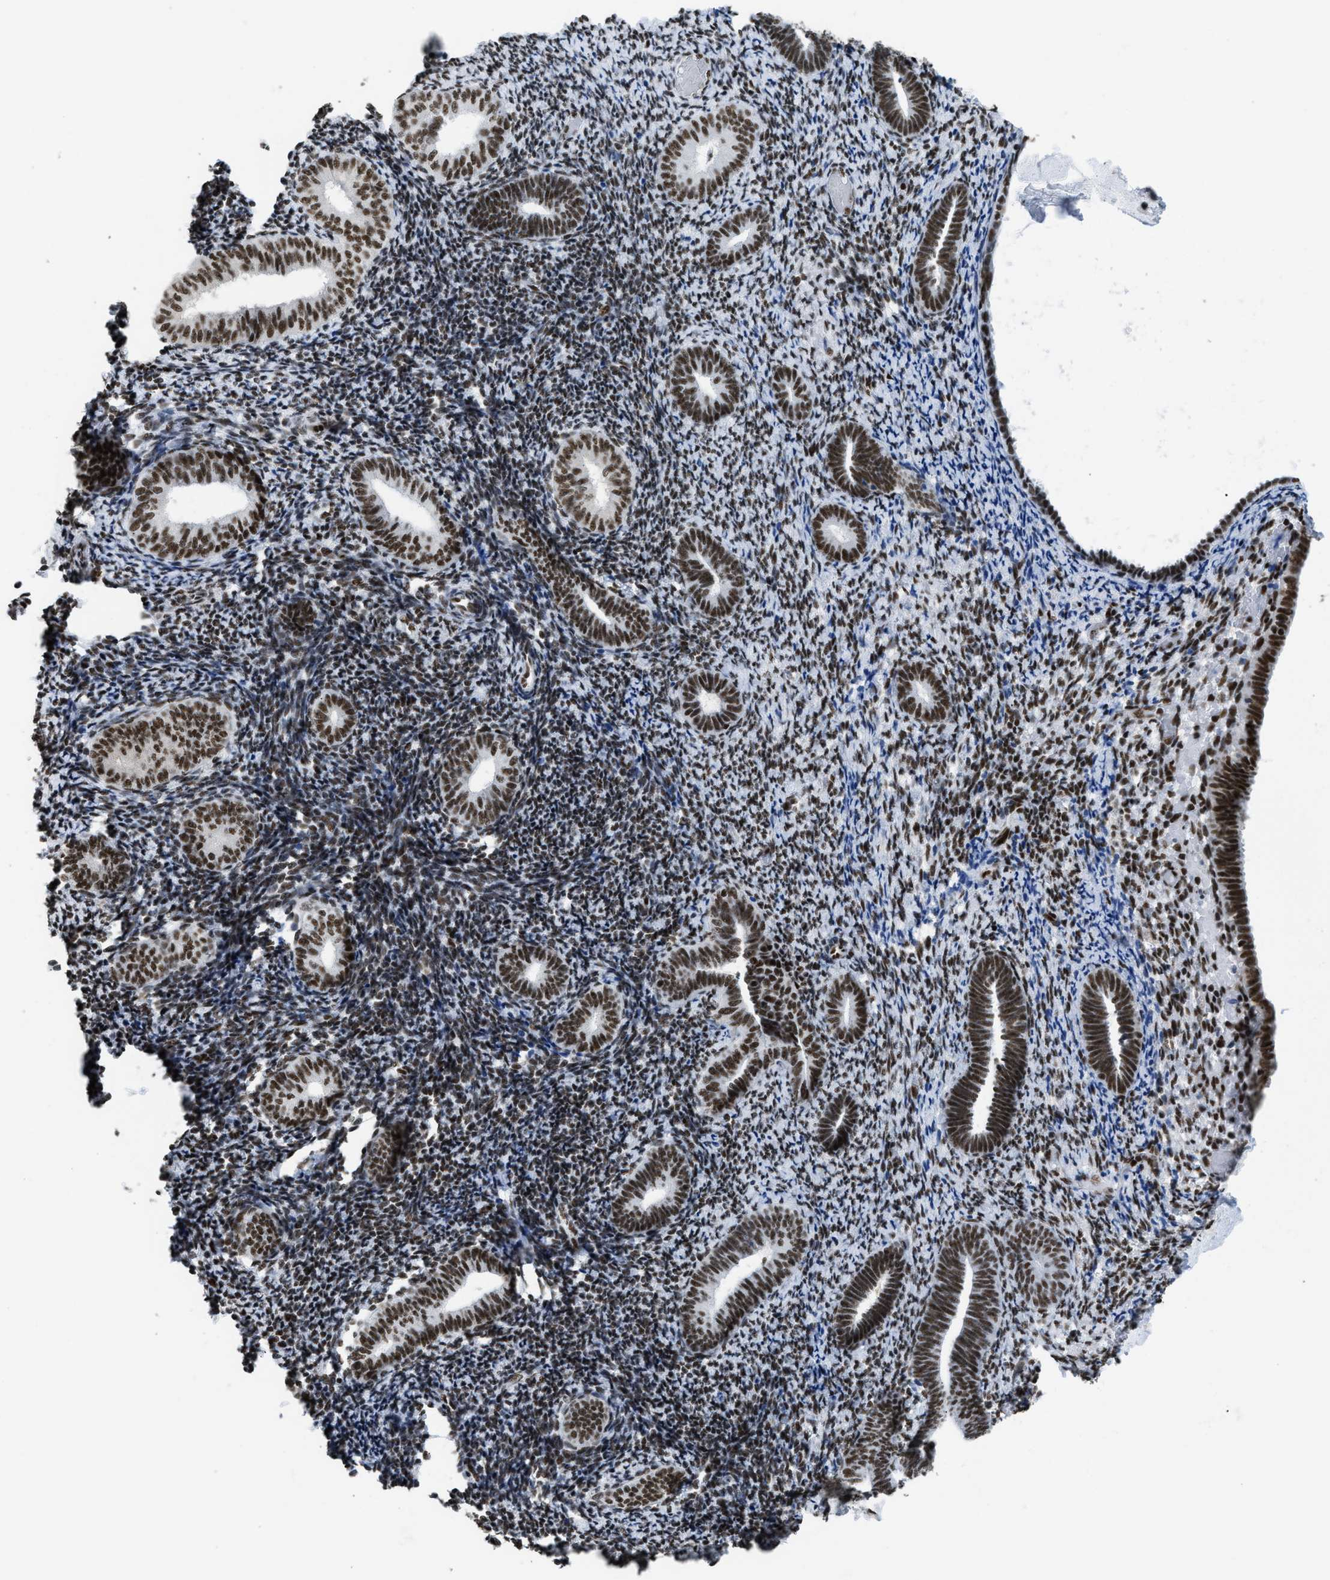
{"staining": {"intensity": "strong", "quantity": "25%-75%", "location": "nuclear"}, "tissue": "endometrium", "cell_type": "Cells in endometrial stroma", "image_type": "normal", "snomed": [{"axis": "morphology", "description": "Normal tissue, NOS"}, {"axis": "topography", "description": "Endometrium"}], "caption": "Cells in endometrial stroma show high levels of strong nuclear positivity in about 25%-75% of cells in unremarkable human endometrium.", "gene": "SCAF4", "patient": {"sex": "female", "age": 66}}